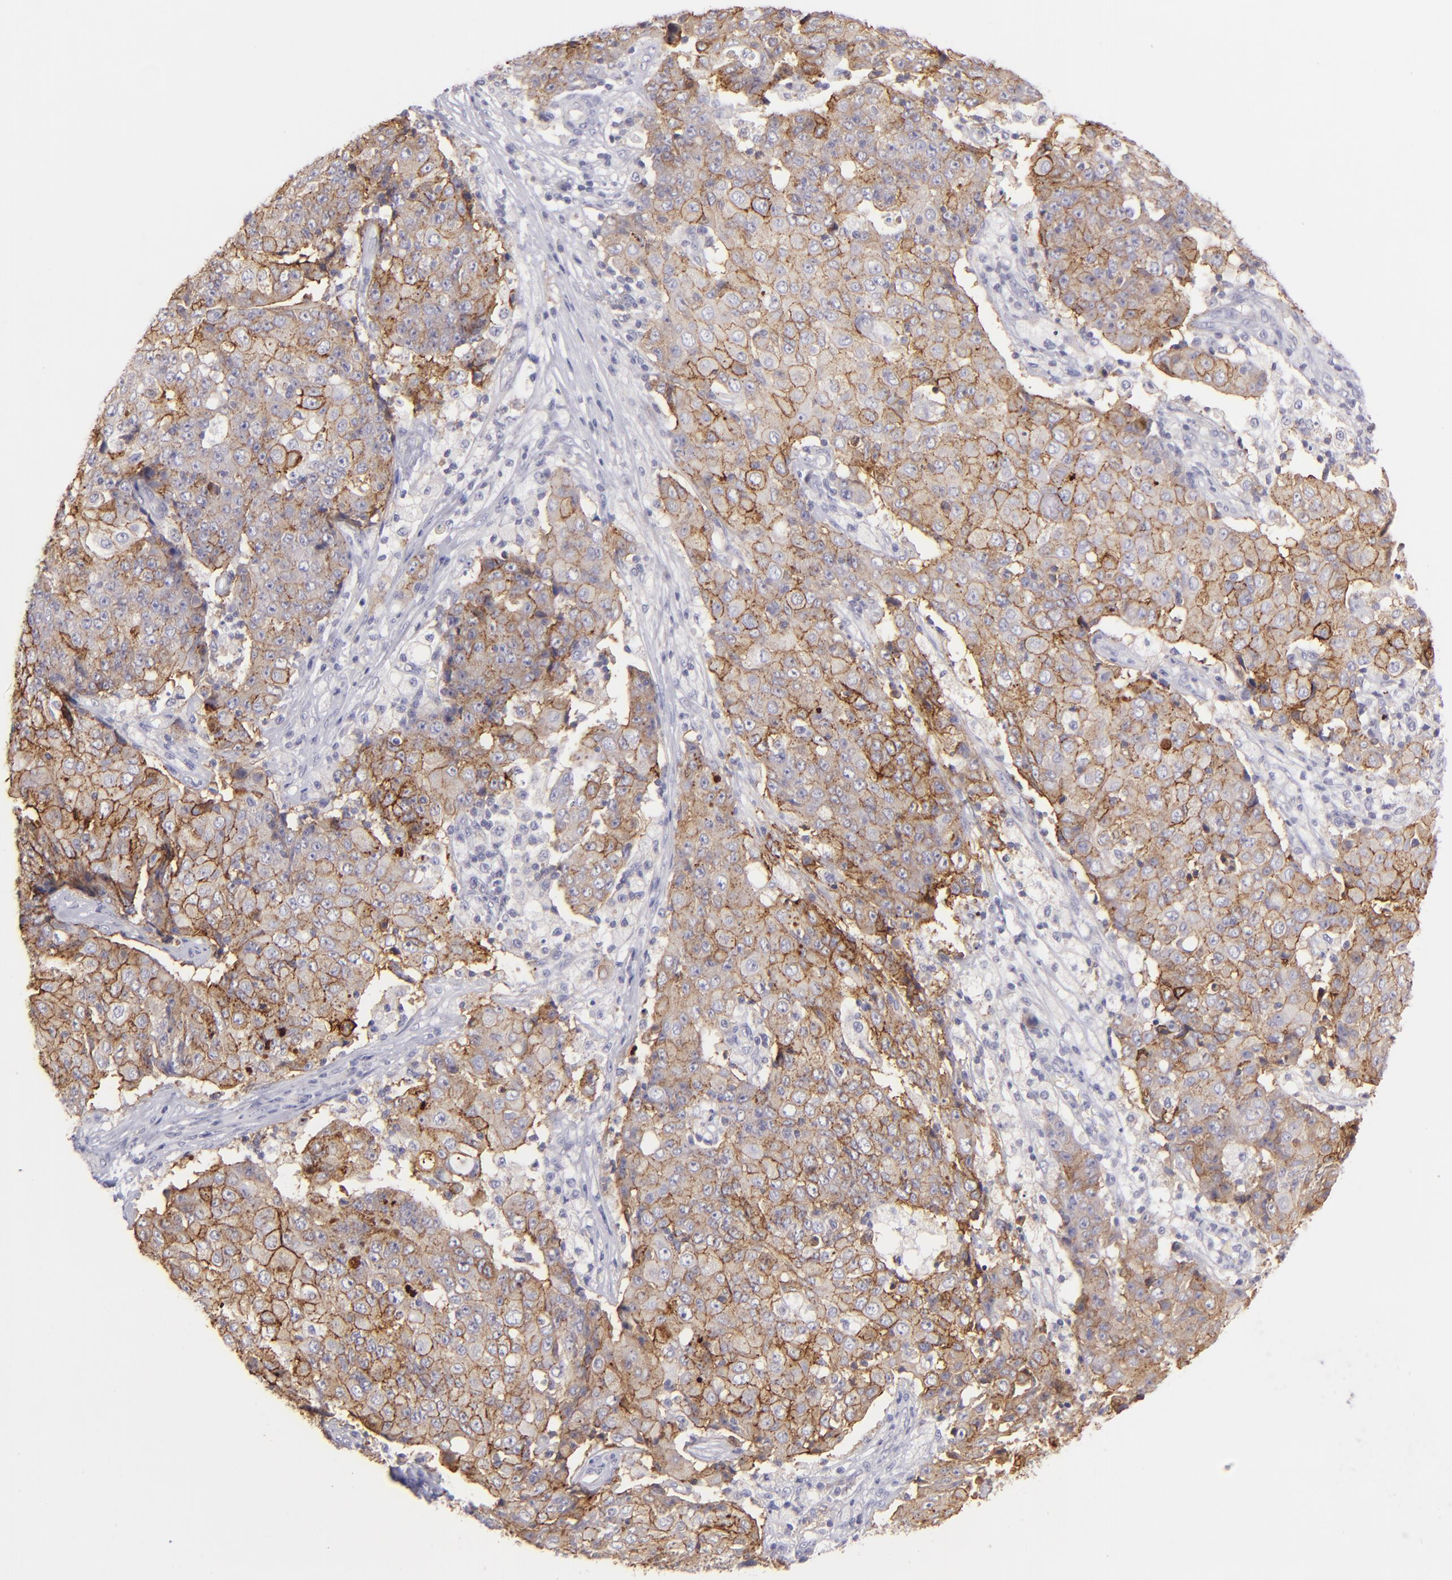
{"staining": {"intensity": "moderate", "quantity": ">75%", "location": "cytoplasmic/membranous"}, "tissue": "ovarian cancer", "cell_type": "Tumor cells", "image_type": "cancer", "snomed": [{"axis": "morphology", "description": "Carcinoma, endometroid"}, {"axis": "topography", "description": "Ovary"}], "caption": "About >75% of tumor cells in human ovarian cancer show moderate cytoplasmic/membranous protein staining as visualized by brown immunohistochemical staining.", "gene": "CLDN4", "patient": {"sex": "female", "age": 42}}